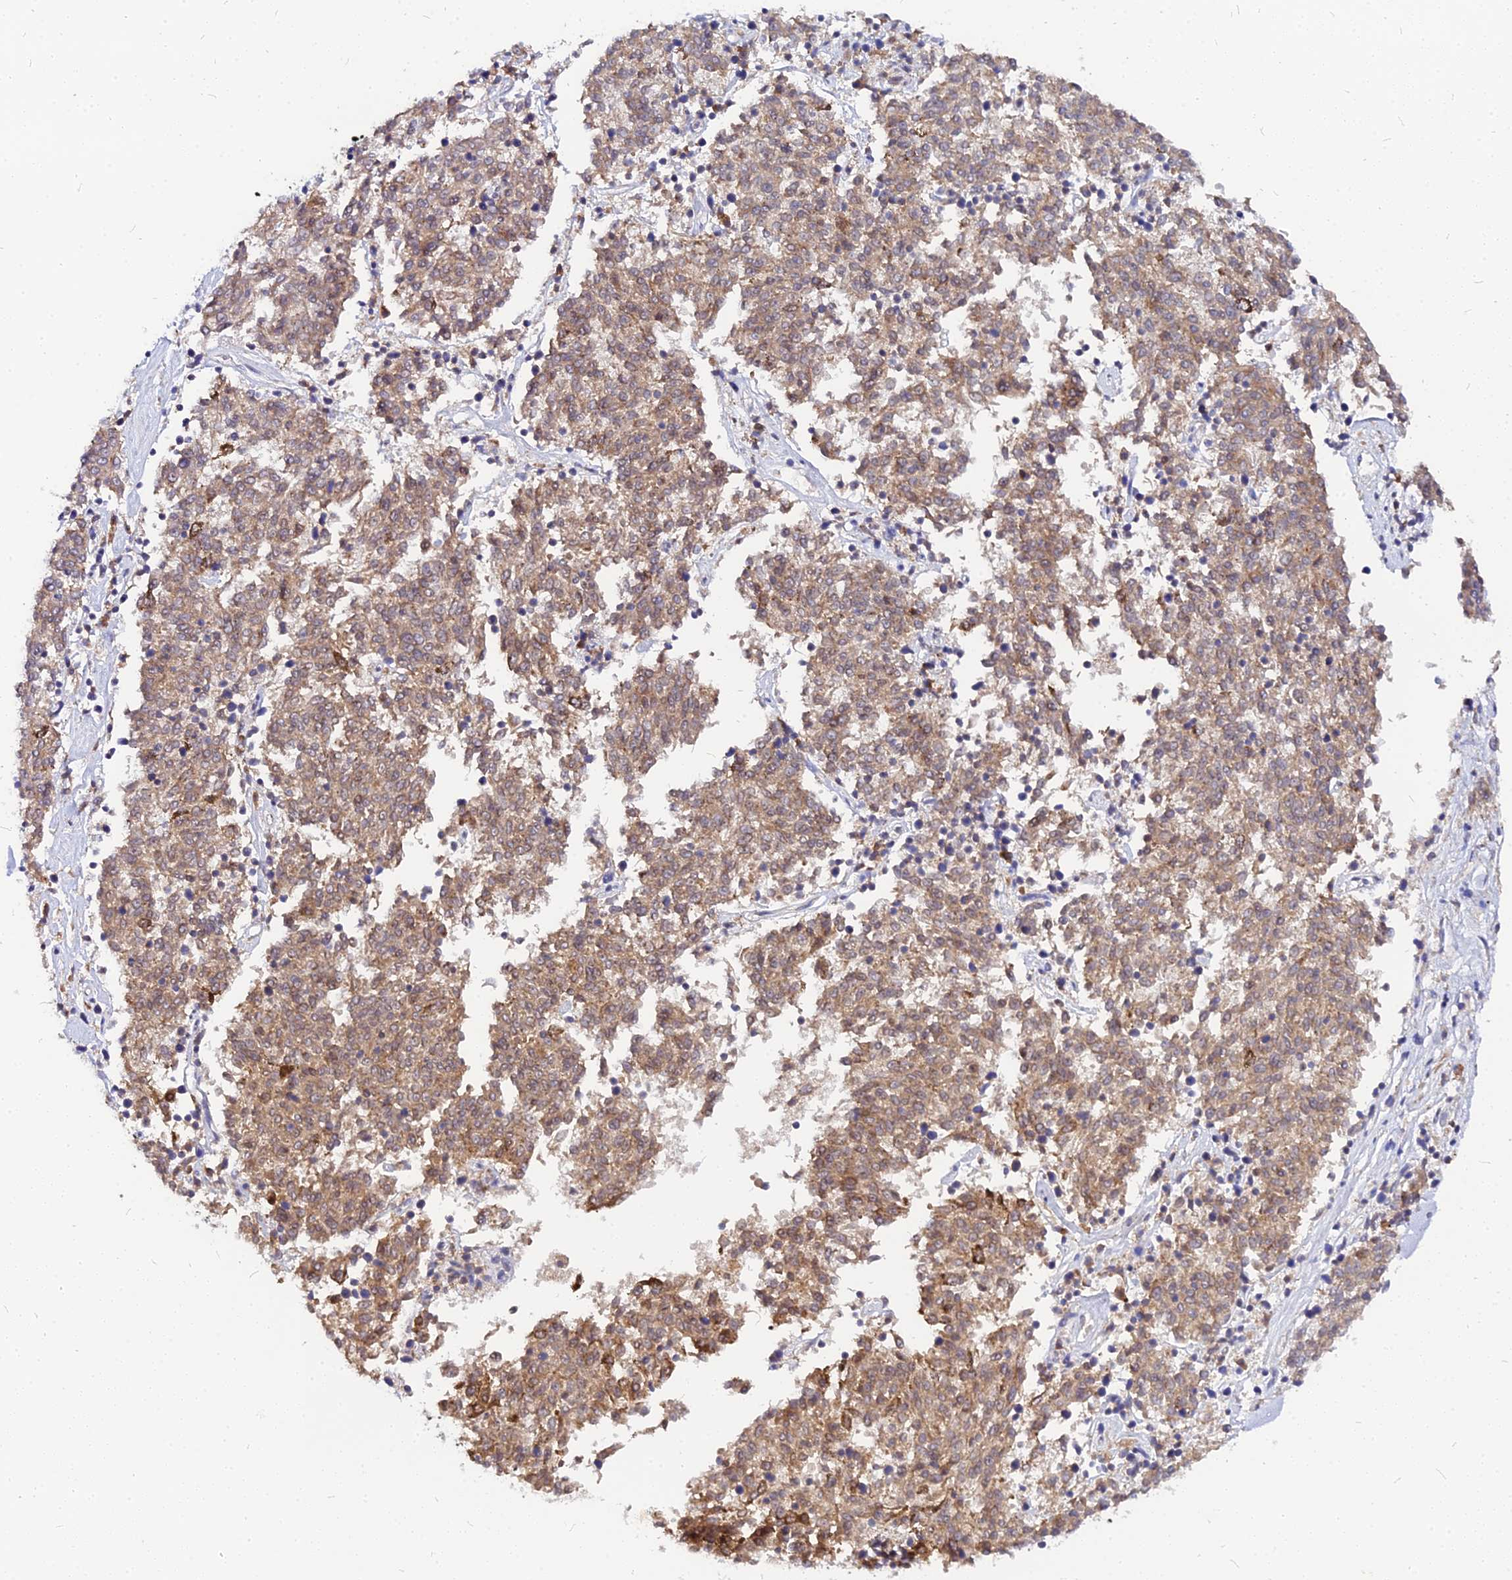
{"staining": {"intensity": "moderate", "quantity": ">75%", "location": "cytoplasmic/membranous"}, "tissue": "melanoma", "cell_type": "Tumor cells", "image_type": "cancer", "snomed": [{"axis": "morphology", "description": "Malignant melanoma, NOS"}, {"axis": "topography", "description": "Skin"}], "caption": "IHC of human malignant melanoma shows medium levels of moderate cytoplasmic/membranous expression in approximately >75% of tumor cells.", "gene": "RNF121", "patient": {"sex": "female", "age": 72}}